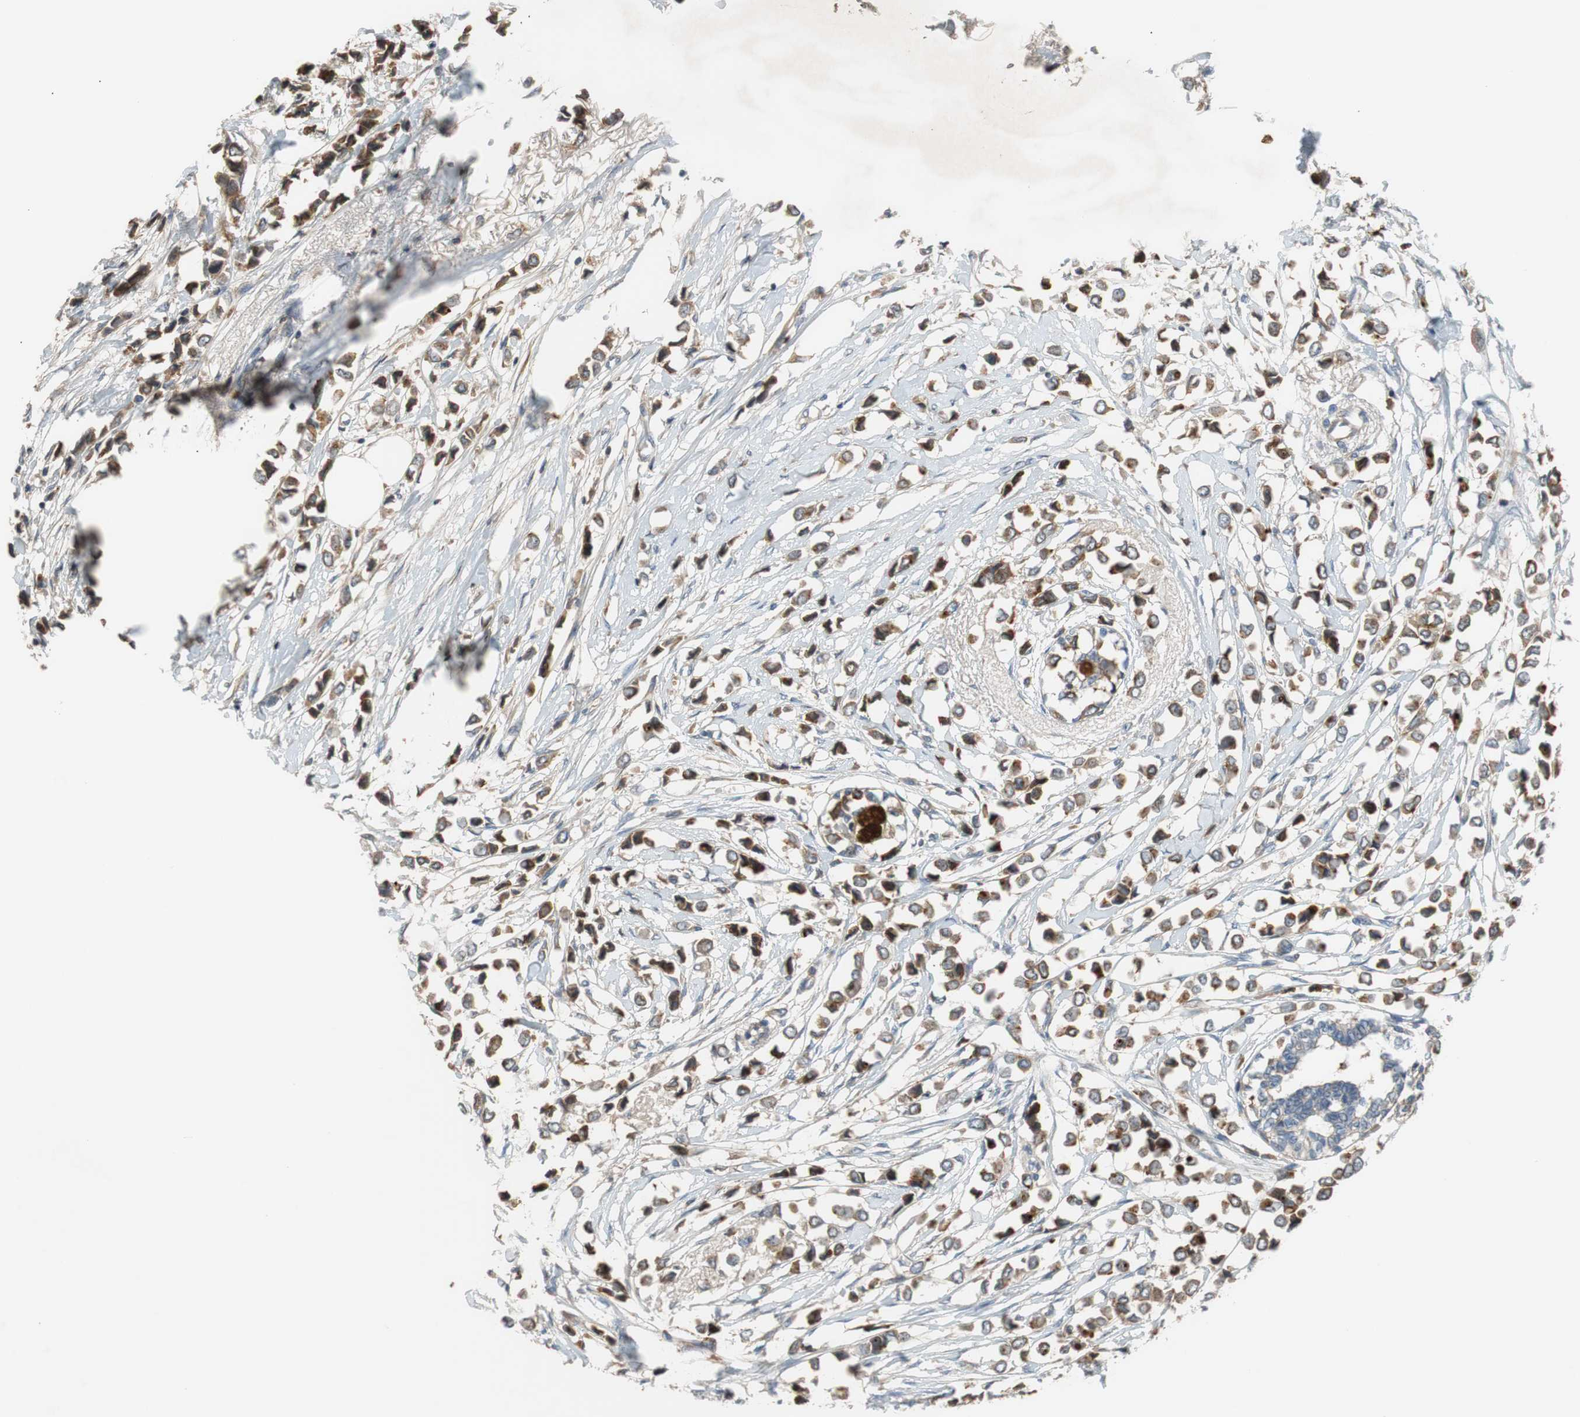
{"staining": {"intensity": "moderate", "quantity": ">75%", "location": "cytoplasmic/membranous"}, "tissue": "breast cancer", "cell_type": "Tumor cells", "image_type": "cancer", "snomed": [{"axis": "morphology", "description": "Lobular carcinoma"}, {"axis": "topography", "description": "Breast"}], "caption": "The photomicrograph demonstrates a brown stain indicating the presence of a protein in the cytoplasmic/membranous of tumor cells in breast cancer (lobular carcinoma).", "gene": "C4A", "patient": {"sex": "female", "age": 51}}